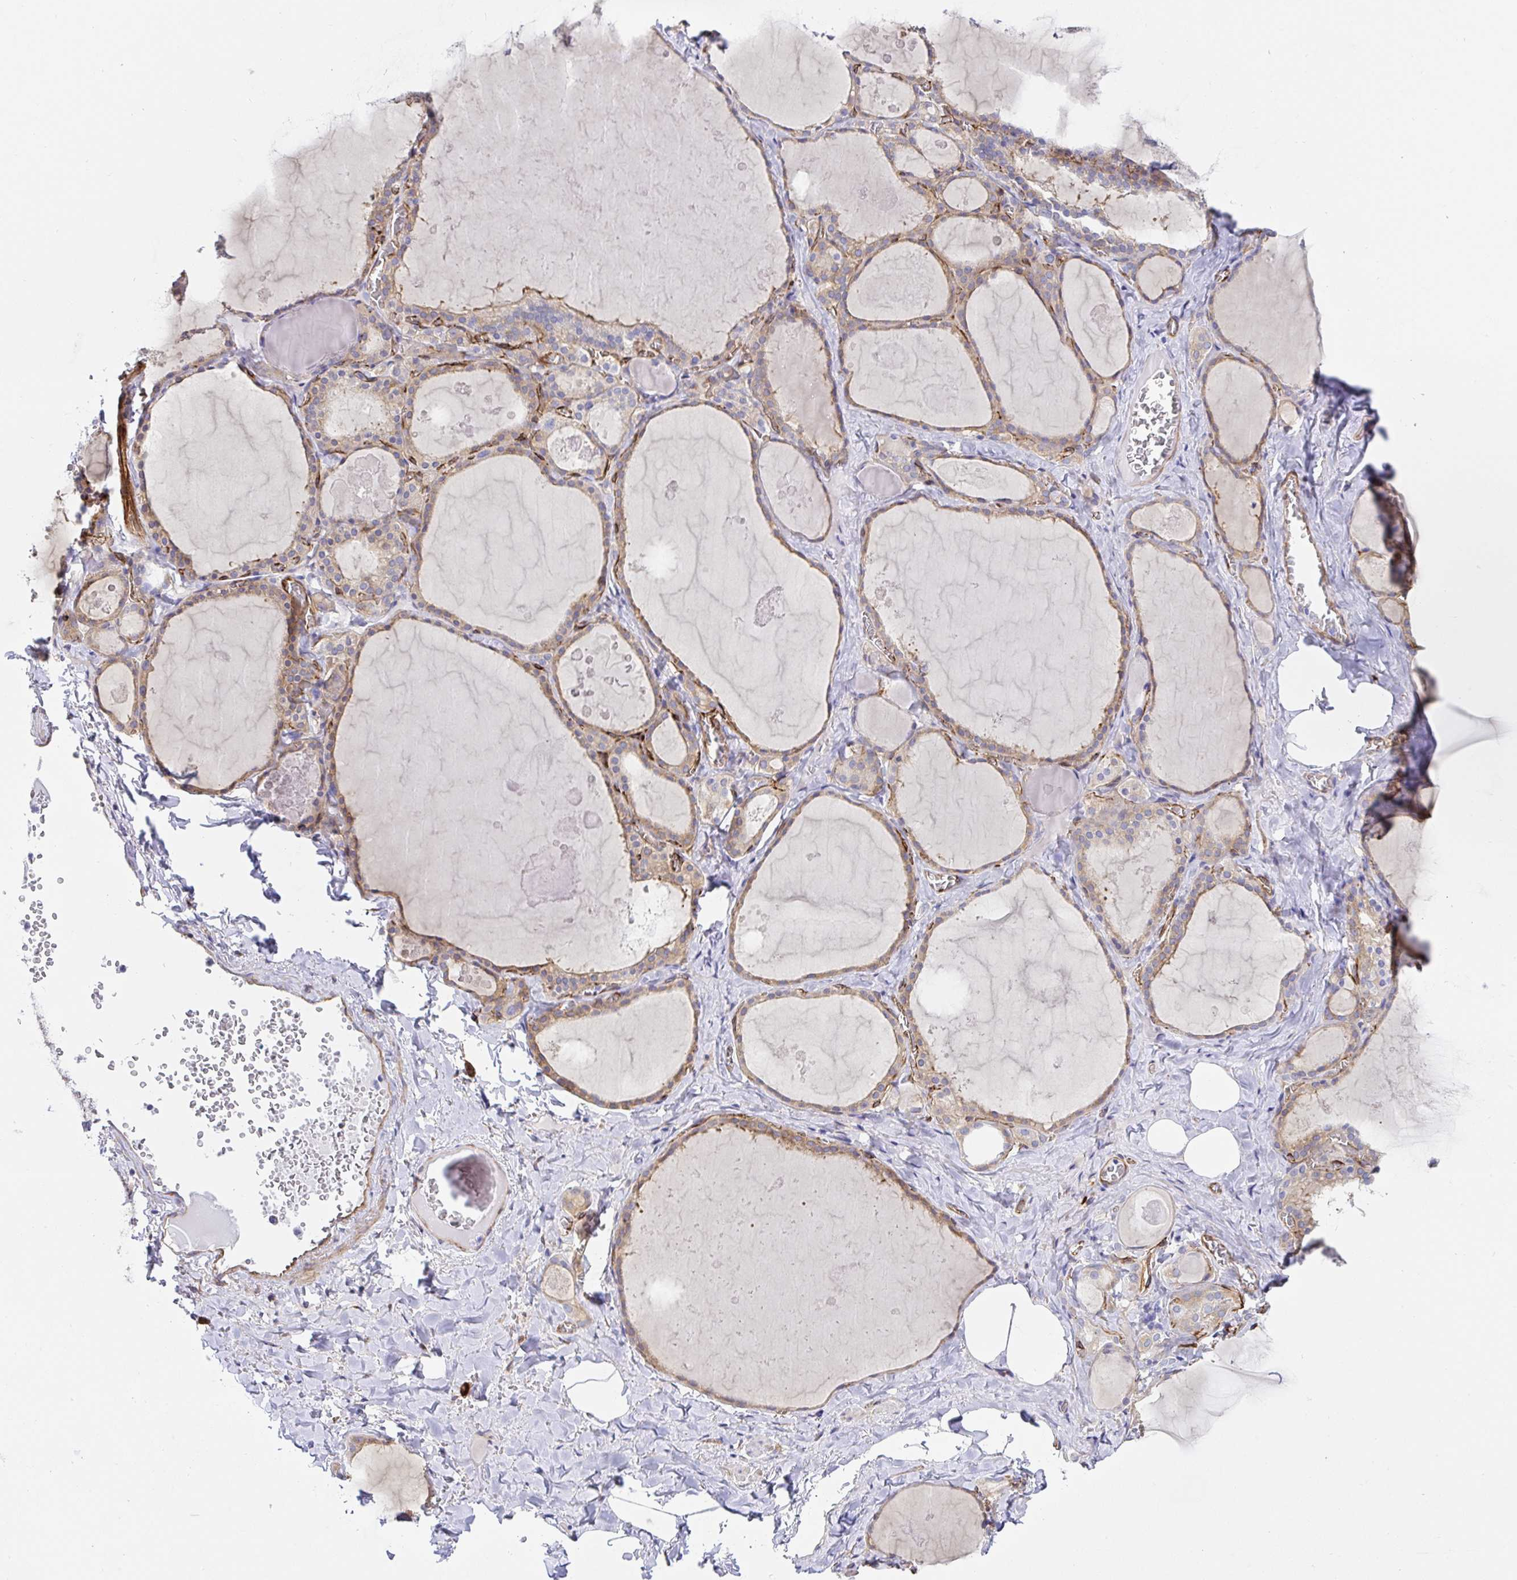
{"staining": {"intensity": "moderate", "quantity": "25%-75%", "location": "cytoplasmic/membranous"}, "tissue": "thyroid gland", "cell_type": "Glandular cells", "image_type": "normal", "snomed": [{"axis": "morphology", "description": "Normal tissue, NOS"}, {"axis": "topography", "description": "Thyroid gland"}], "caption": "This micrograph shows benign thyroid gland stained with immunohistochemistry to label a protein in brown. The cytoplasmic/membranous of glandular cells show moderate positivity for the protein. Nuclei are counter-stained blue.", "gene": "DOCK1", "patient": {"sex": "male", "age": 56}}